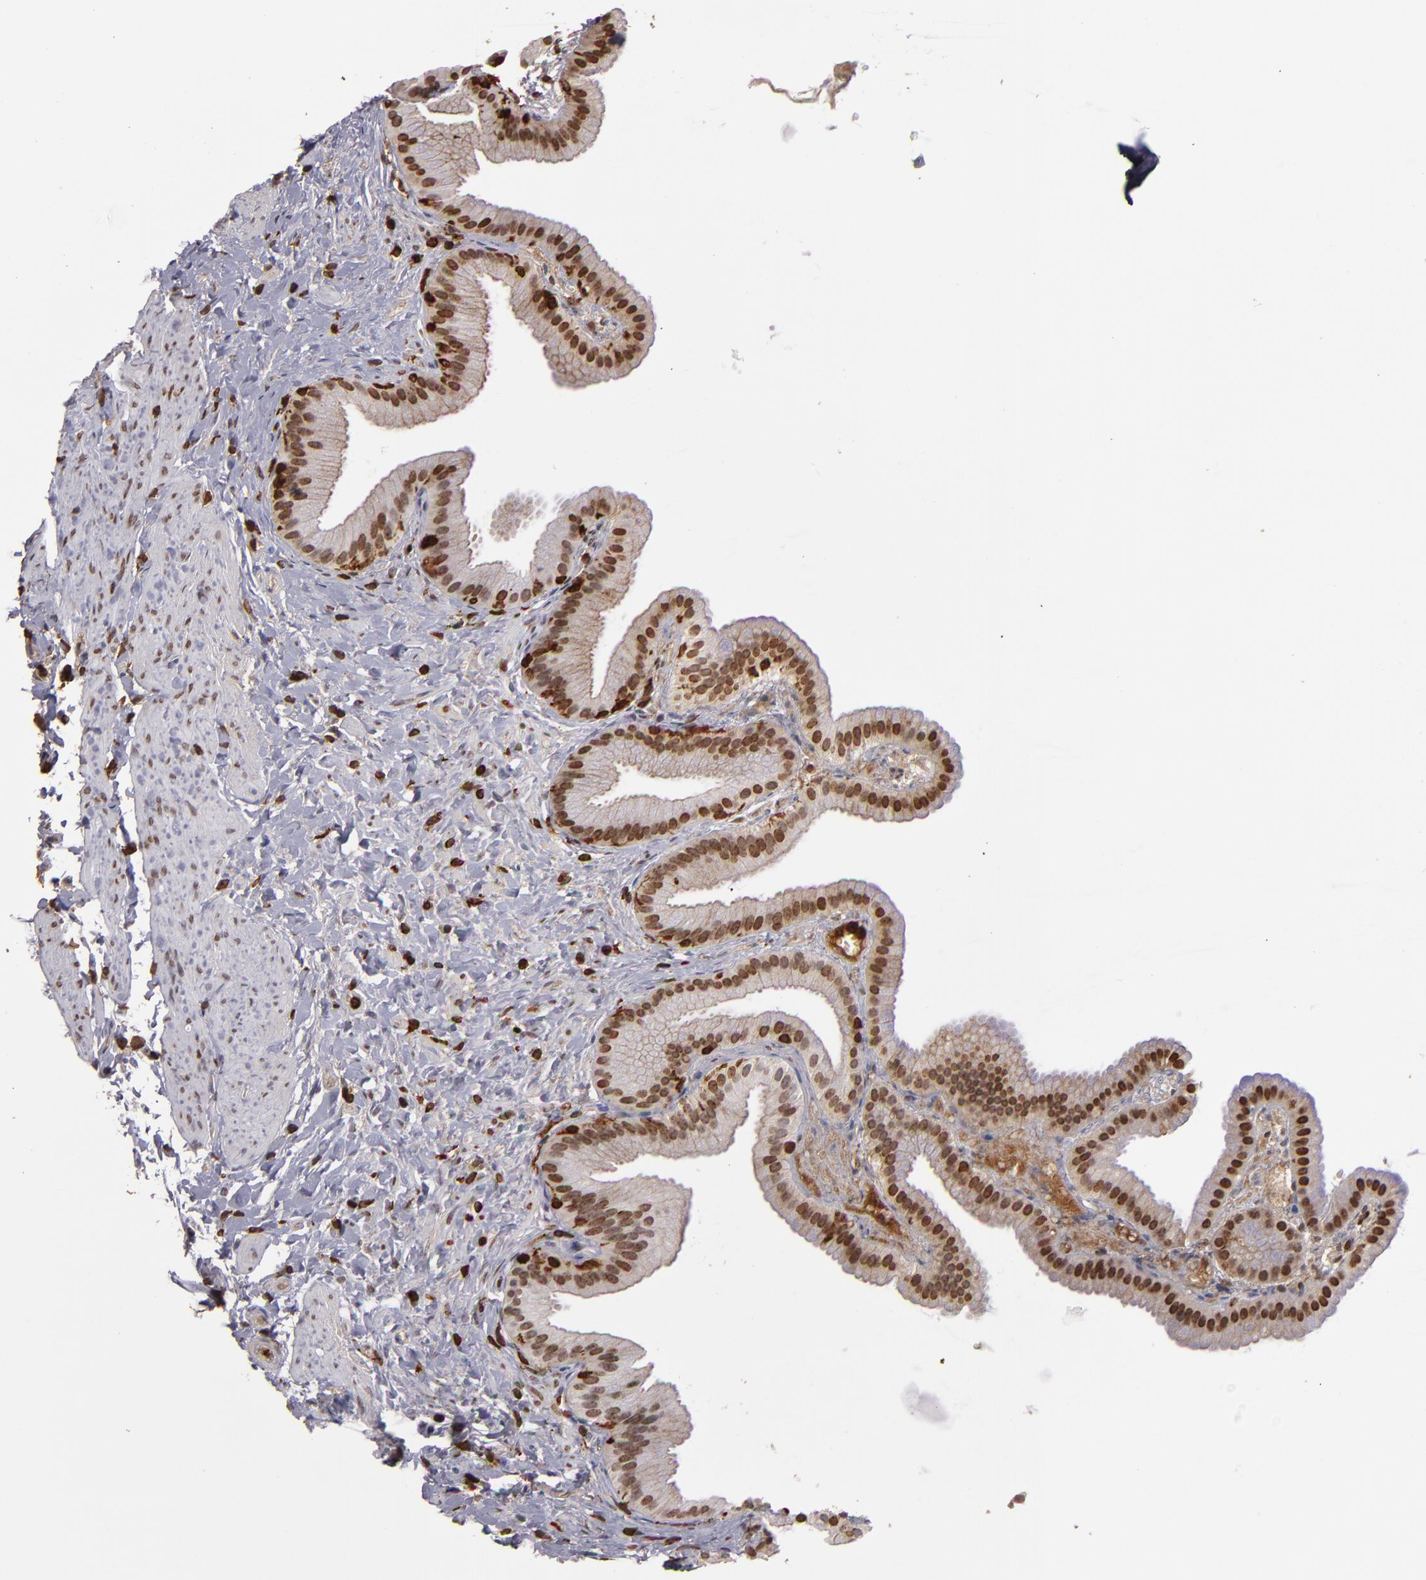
{"staining": {"intensity": "moderate", "quantity": ">75%", "location": "nuclear"}, "tissue": "gallbladder", "cell_type": "Glandular cells", "image_type": "normal", "snomed": [{"axis": "morphology", "description": "Normal tissue, NOS"}, {"axis": "topography", "description": "Gallbladder"}], "caption": "Gallbladder stained with immunohistochemistry (IHC) reveals moderate nuclear staining in about >75% of glandular cells.", "gene": "WAS", "patient": {"sex": "female", "age": 63}}